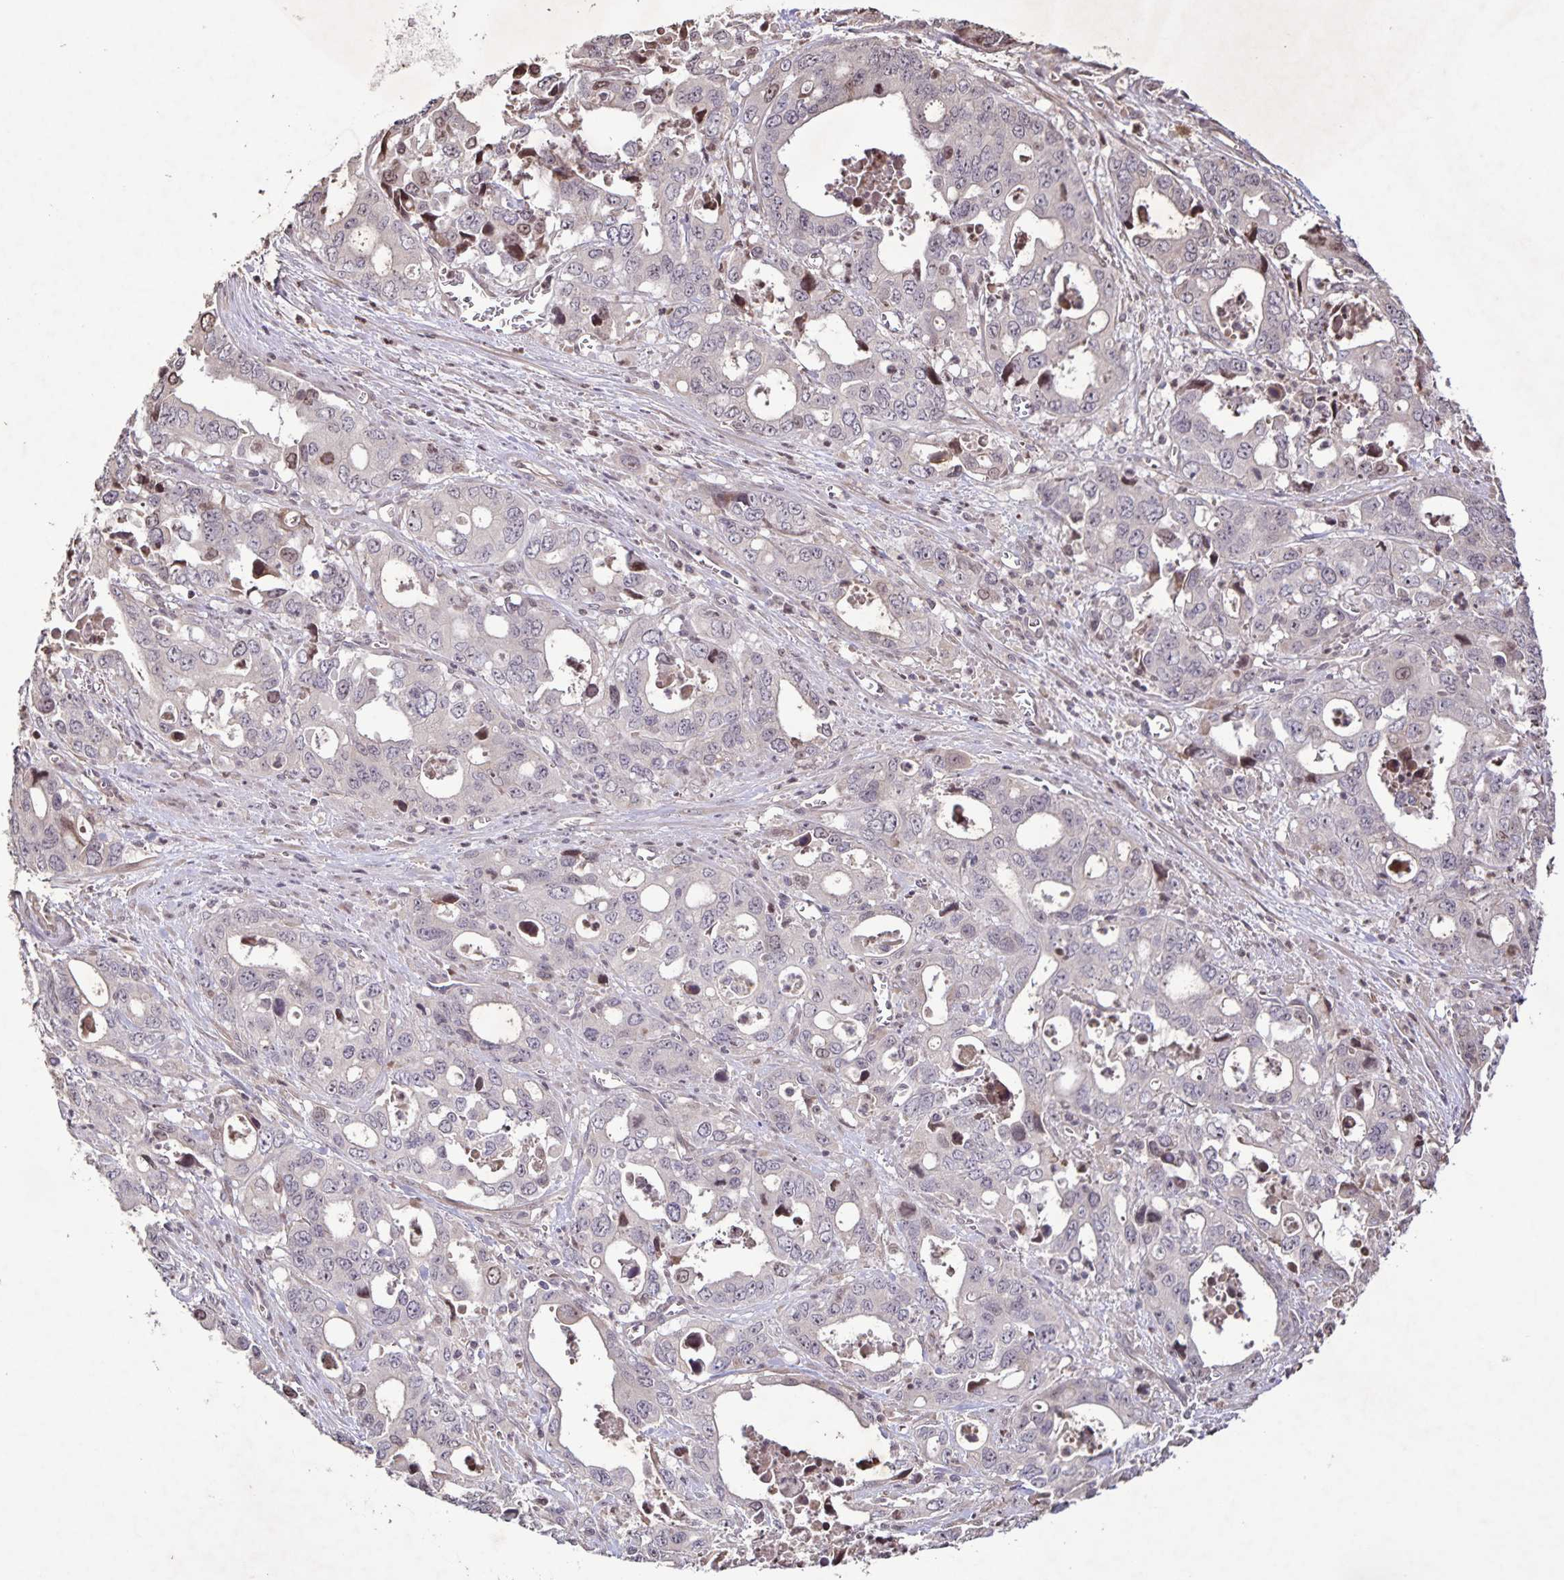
{"staining": {"intensity": "weak", "quantity": "<25%", "location": "nuclear"}, "tissue": "stomach cancer", "cell_type": "Tumor cells", "image_type": "cancer", "snomed": [{"axis": "morphology", "description": "Adenocarcinoma, NOS"}, {"axis": "topography", "description": "Stomach, upper"}], "caption": "Micrograph shows no significant protein expression in tumor cells of stomach cancer (adenocarcinoma).", "gene": "GDF2", "patient": {"sex": "male", "age": 74}}